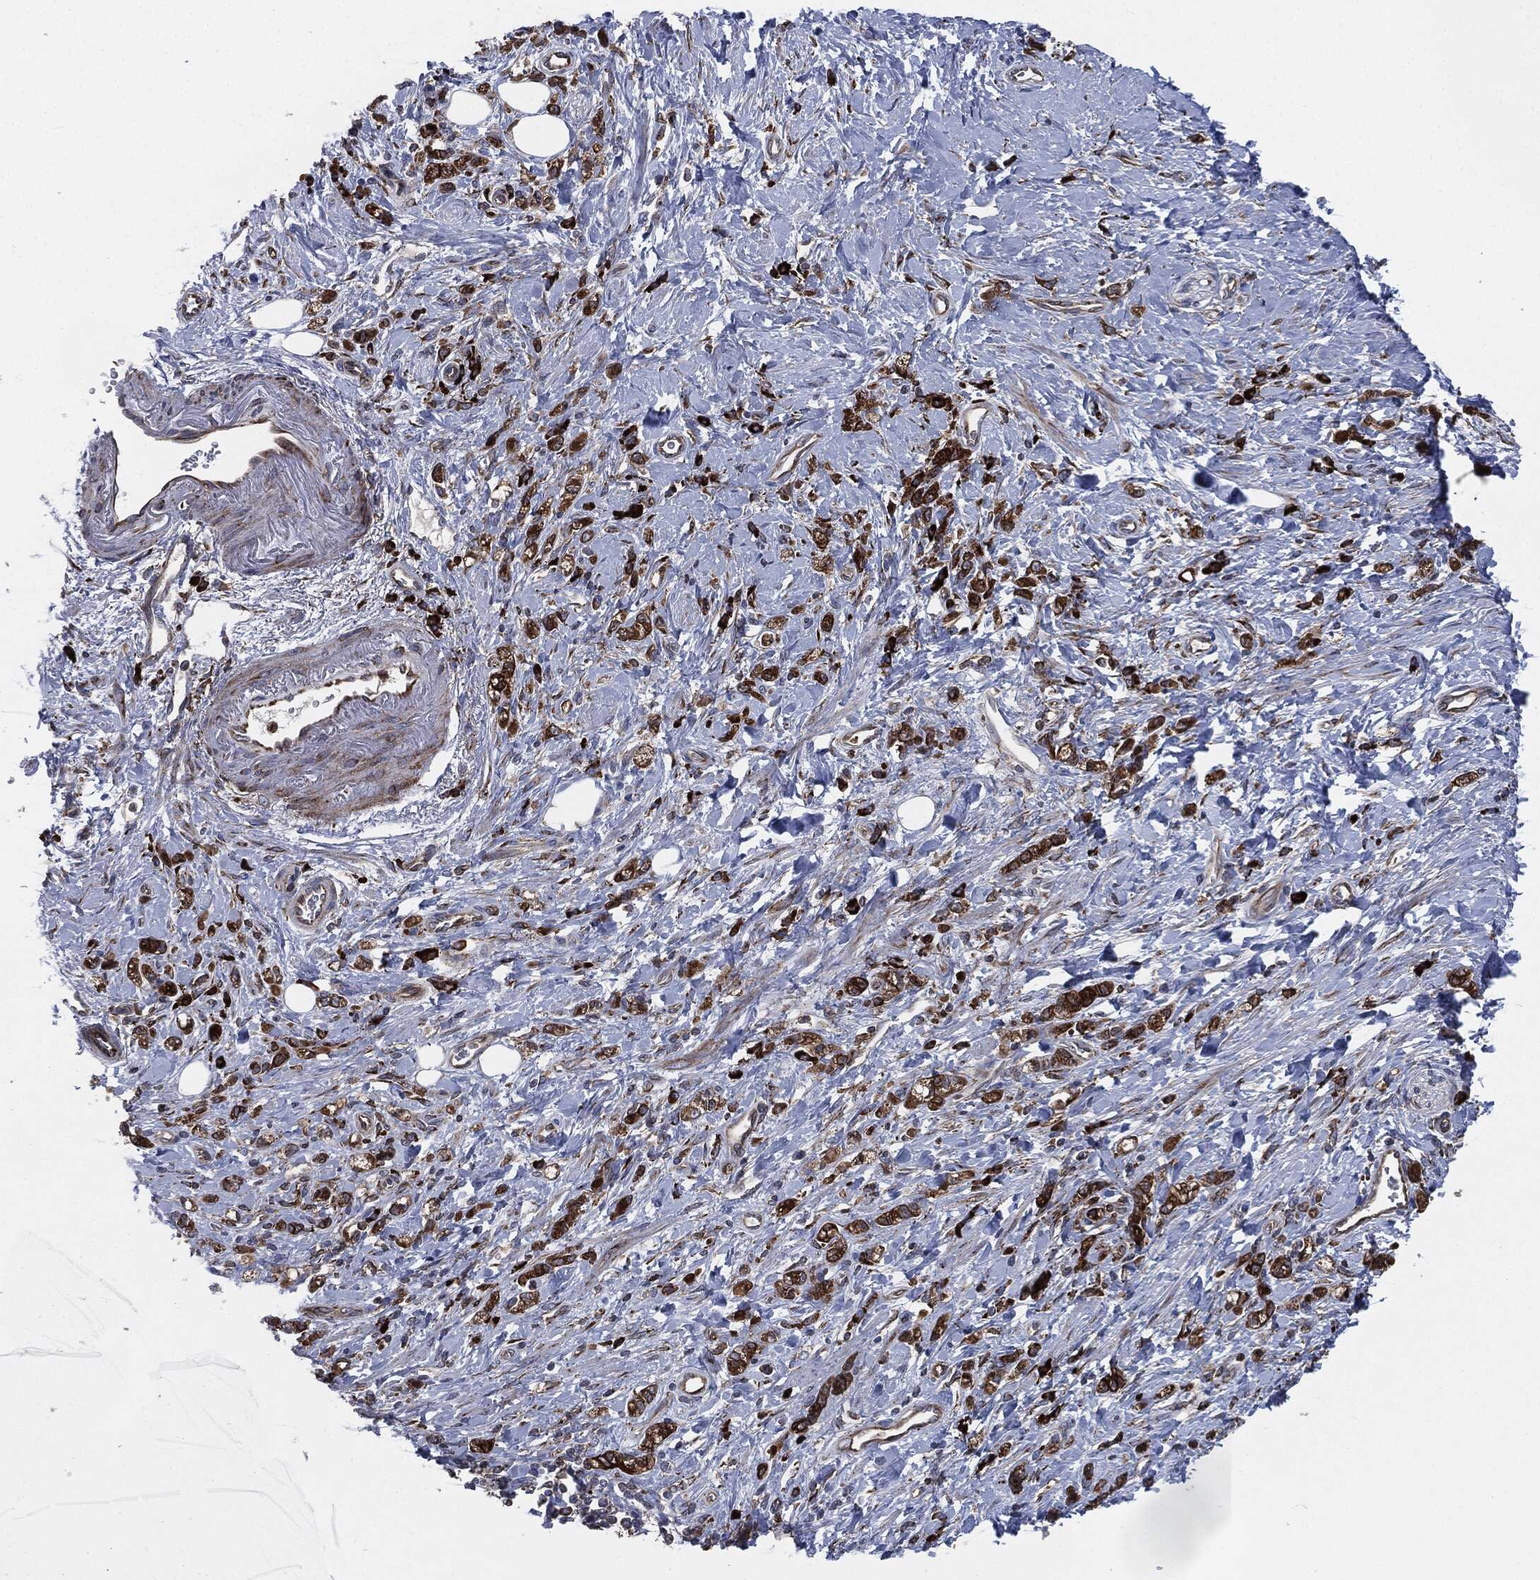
{"staining": {"intensity": "strong", "quantity": ">75%", "location": "cytoplasmic/membranous"}, "tissue": "stomach cancer", "cell_type": "Tumor cells", "image_type": "cancer", "snomed": [{"axis": "morphology", "description": "Adenocarcinoma, NOS"}, {"axis": "topography", "description": "Stomach"}], "caption": "DAB (3,3'-diaminobenzidine) immunohistochemical staining of stomach adenocarcinoma reveals strong cytoplasmic/membranous protein expression in approximately >75% of tumor cells. Nuclei are stained in blue.", "gene": "CALR", "patient": {"sex": "male", "age": 77}}